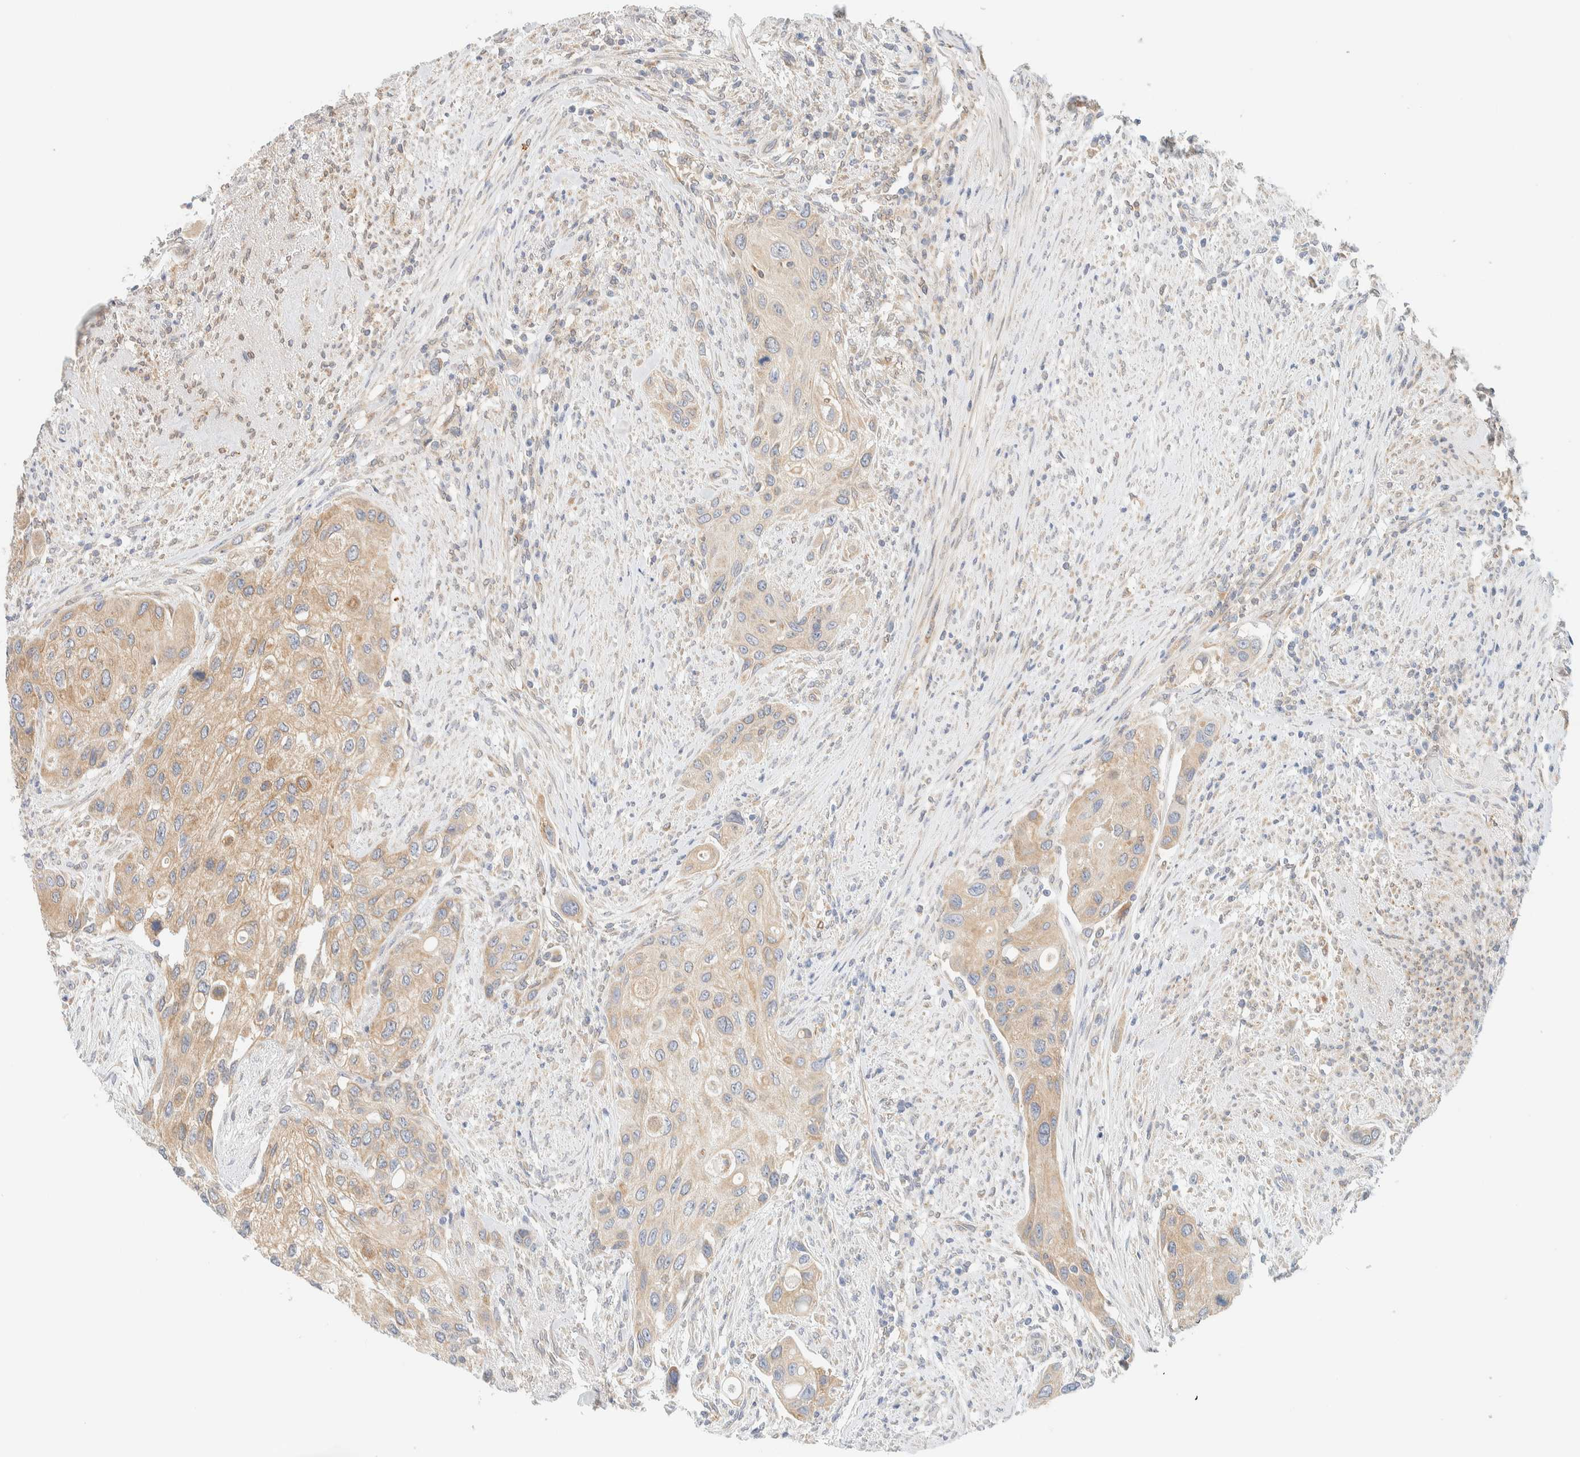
{"staining": {"intensity": "weak", "quantity": ">75%", "location": "cytoplasmic/membranous"}, "tissue": "urothelial cancer", "cell_type": "Tumor cells", "image_type": "cancer", "snomed": [{"axis": "morphology", "description": "Urothelial carcinoma, High grade"}, {"axis": "topography", "description": "Urinary bladder"}], "caption": "Urothelial cancer tissue displays weak cytoplasmic/membranous staining in about >75% of tumor cells, visualized by immunohistochemistry.", "gene": "NT5C", "patient": {"sex": "female", "age": 56}}